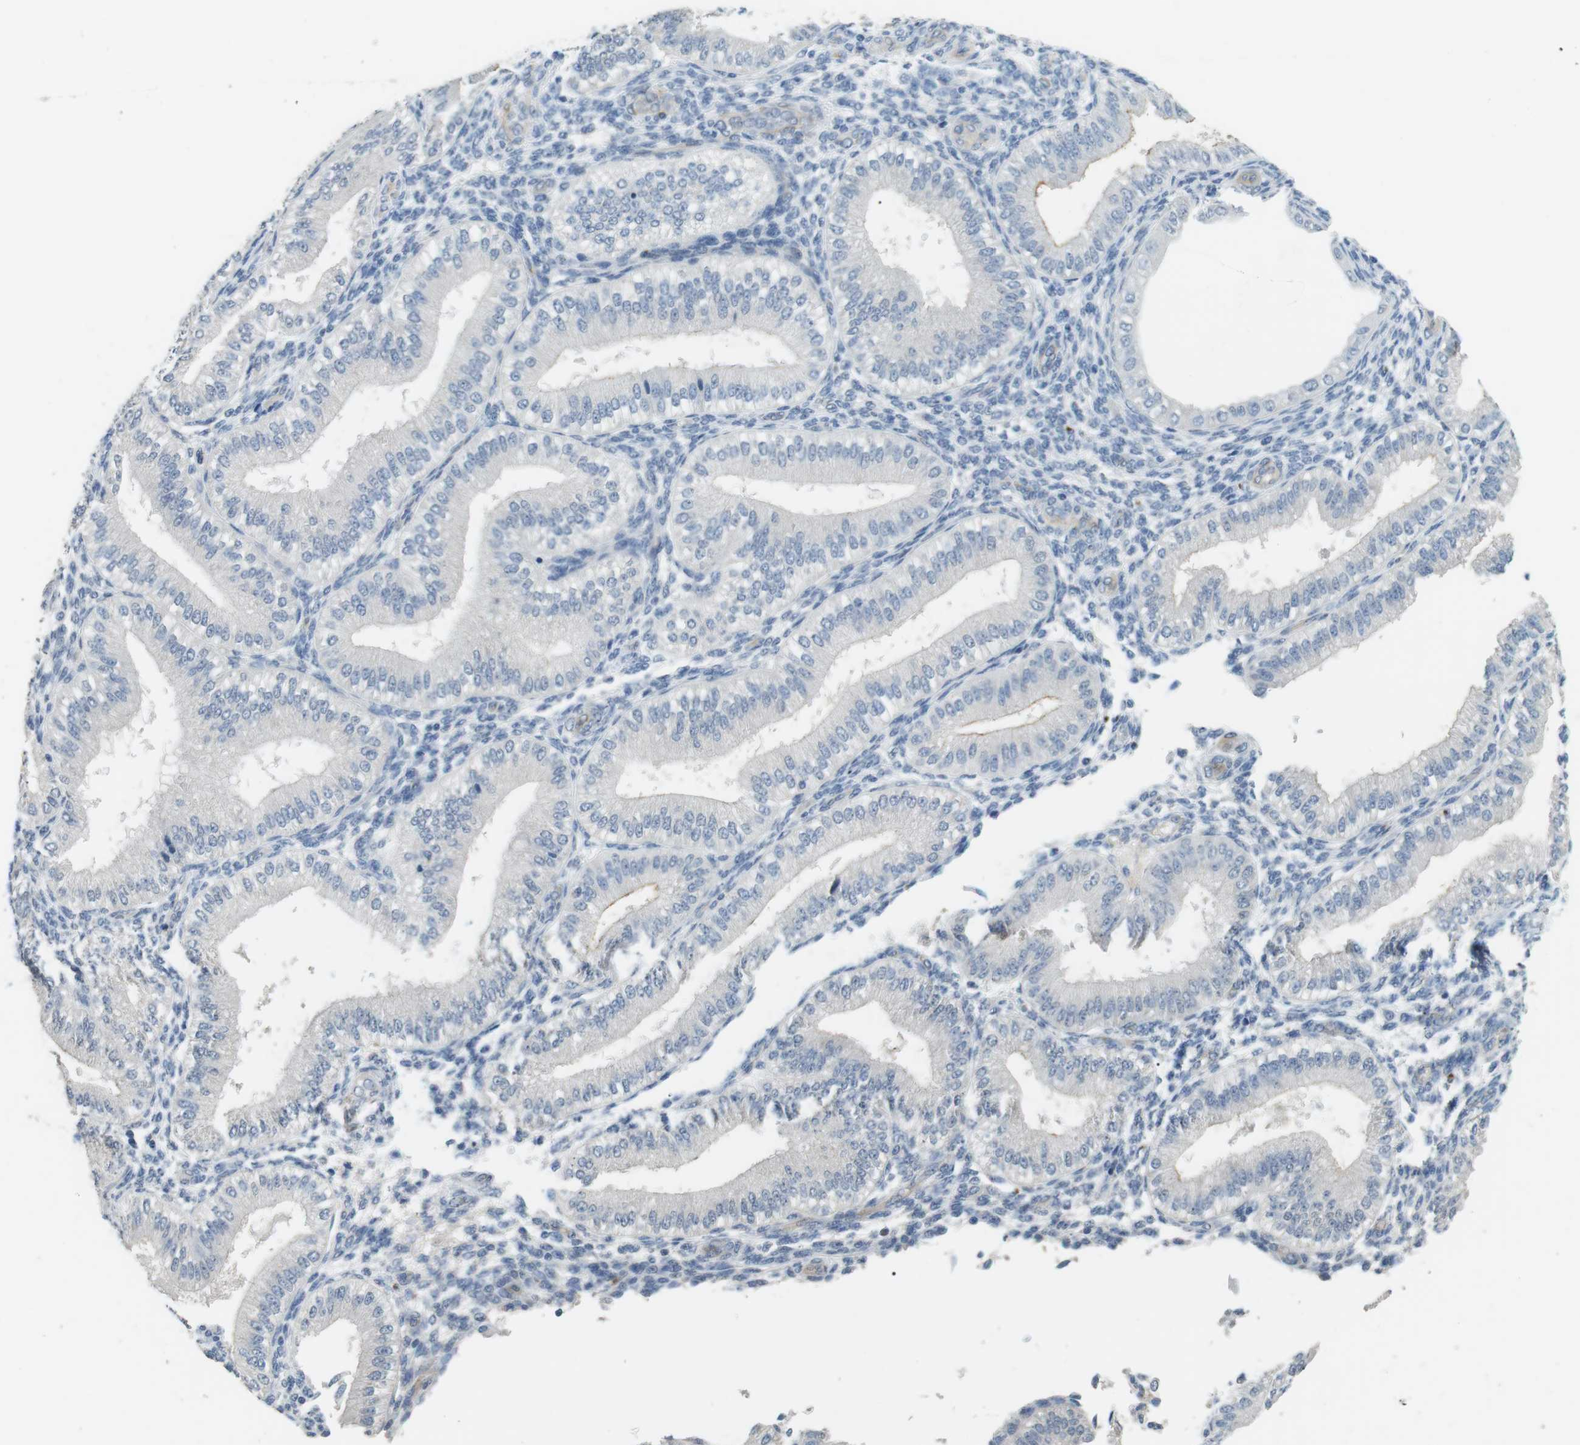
{"staining": {"intensity": "negative", "quantity": "none", "location": "none"}, "tissue": "endometrium", "cell_type": "Cells in endometrial stroma", "image_type": "normal", "snomed": [{"axis": "morphology", "description": "Normal tissue, NOS"}, {"axis": "topography", "description": "Endometrium"}], "caption": "Immunohistochemical staining of benign human endometrium shows no significant staining in cells in endometrial stroma. (Immunohistochemistry (ihc), brightfield microscopy, high magnification).", "gene": "GZMM", "patient": {"sex": "female", "age": 39}}